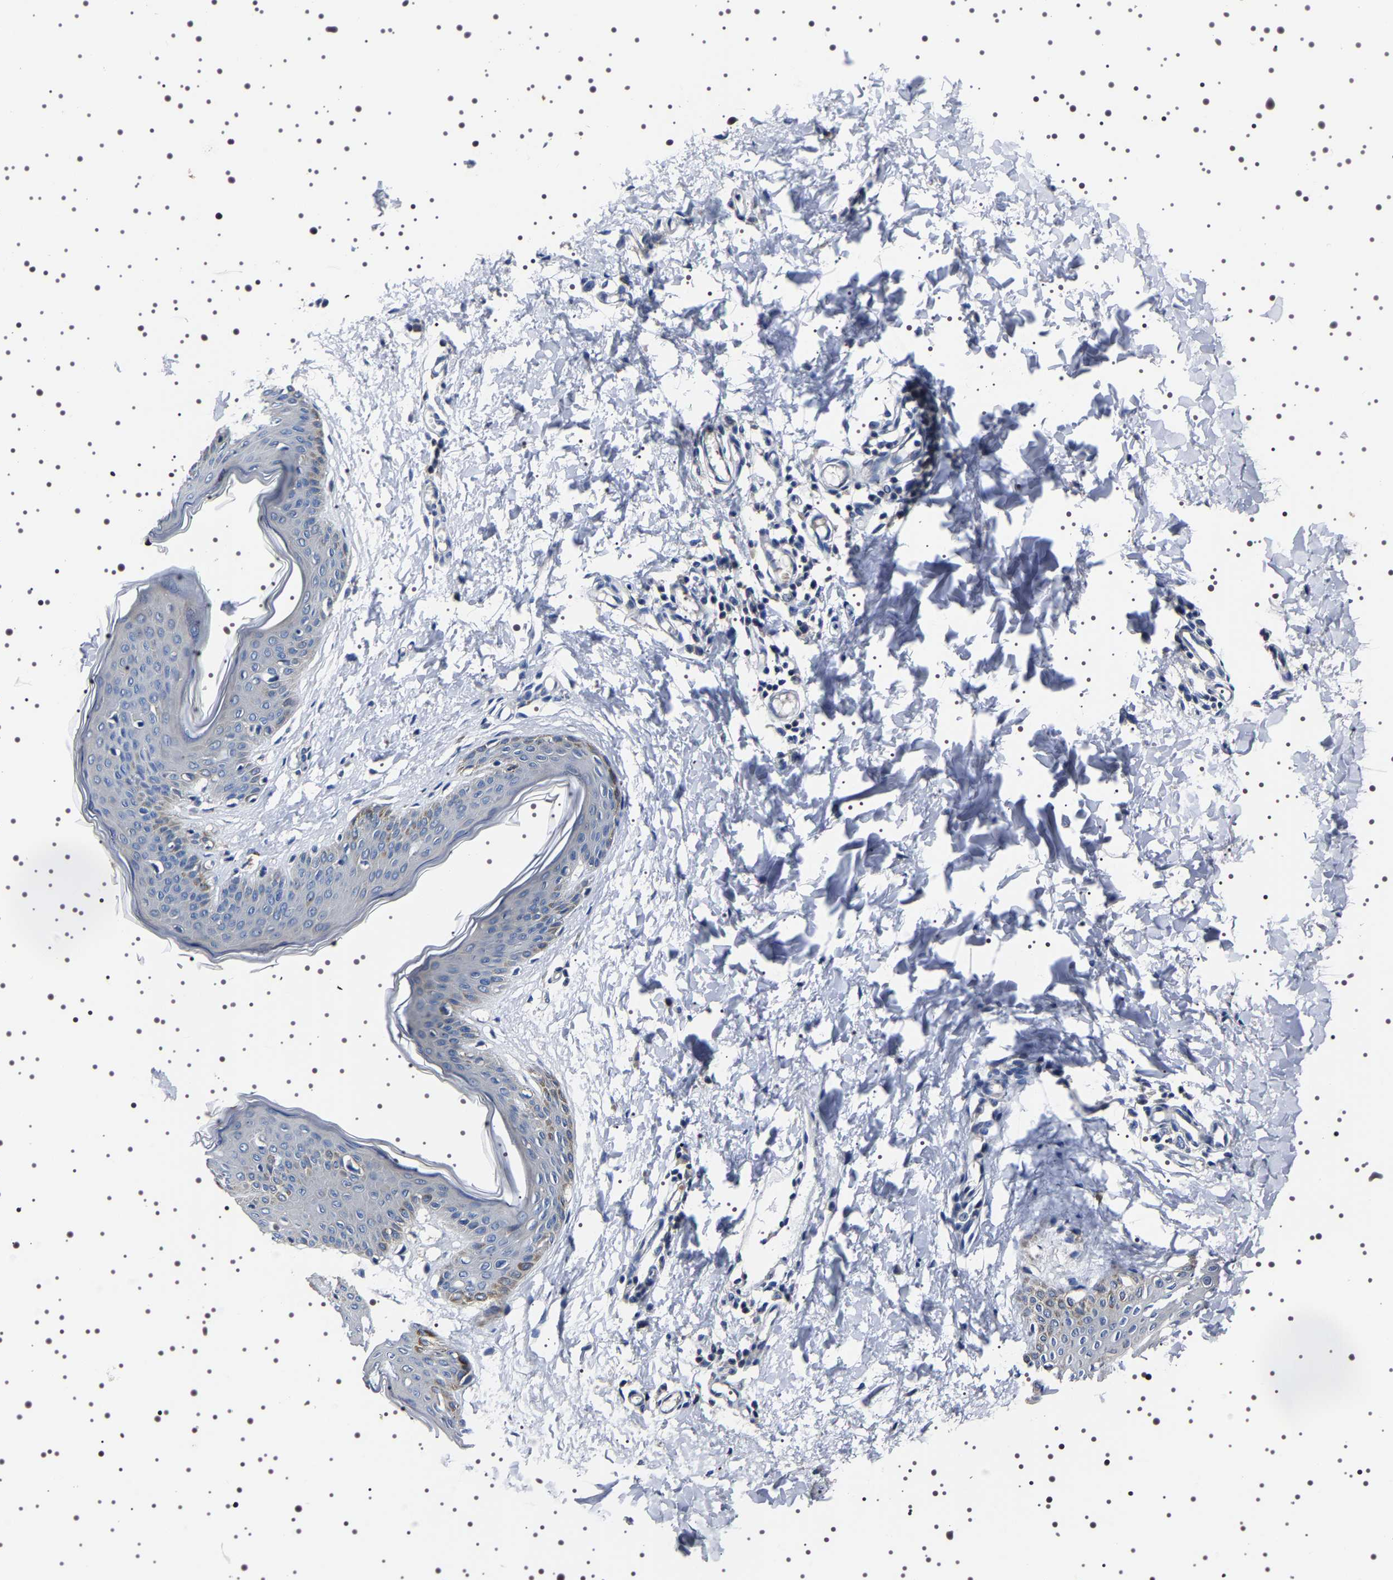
{"staining": {"intensity": "negative", "quantity": "none", "location": "none"}, "tissue": "skin", "cell_type": "Fibroblasts", "image_type": "normal", "snomed": [{"axis": "morphology", "description": "Normal tissue, NOS"}, {"axis": "topography", "description": "Skin"}], "caption": "An IHC photomicrograph of unremarkable skin is shown. There is no staining in fibroblasts of skin. (Immunohistochemistry, brightfield microscopy, high magnification).", "gene": "TARBP1", "patient": {"sex": "female", "age": 17}}